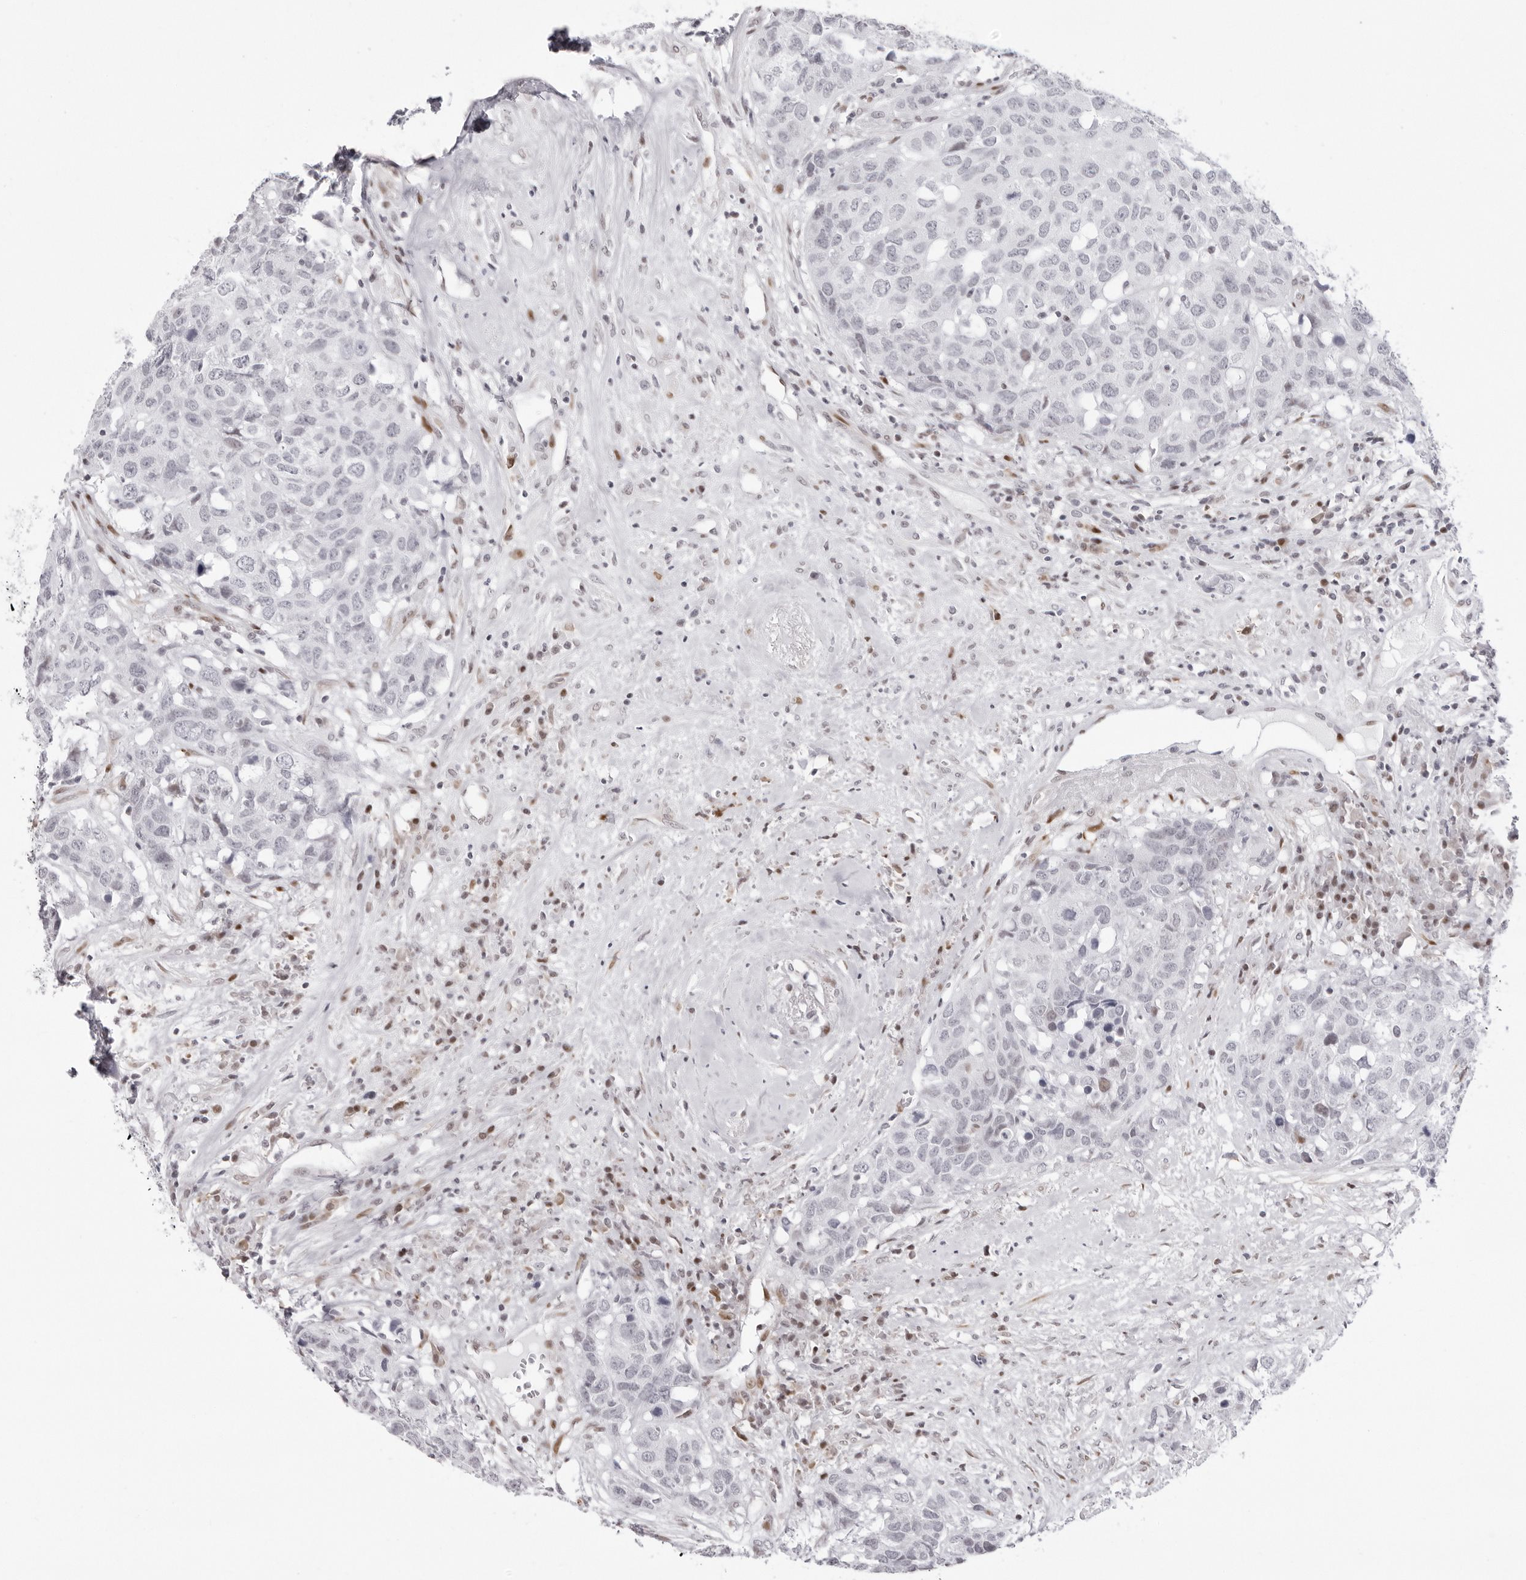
{"staining": {"intensity": "negative", "quantity": "none", "location": "none"}, "tissue": "head and neck cancer", "cell_type": "Tumor cells", "image_type": "cancer", "snomed": [{"axis": "morphology", "description": "Squamous cell carcinoma, NOS"}, {"axis": "topography", "description": "Head-Neck"}], "caption": "There is no significant expression in tumor cells of squamous cell carcinoma (head and neck).", "gene": "NTPCR", "patient": {"sex": "male", "age": 66}}